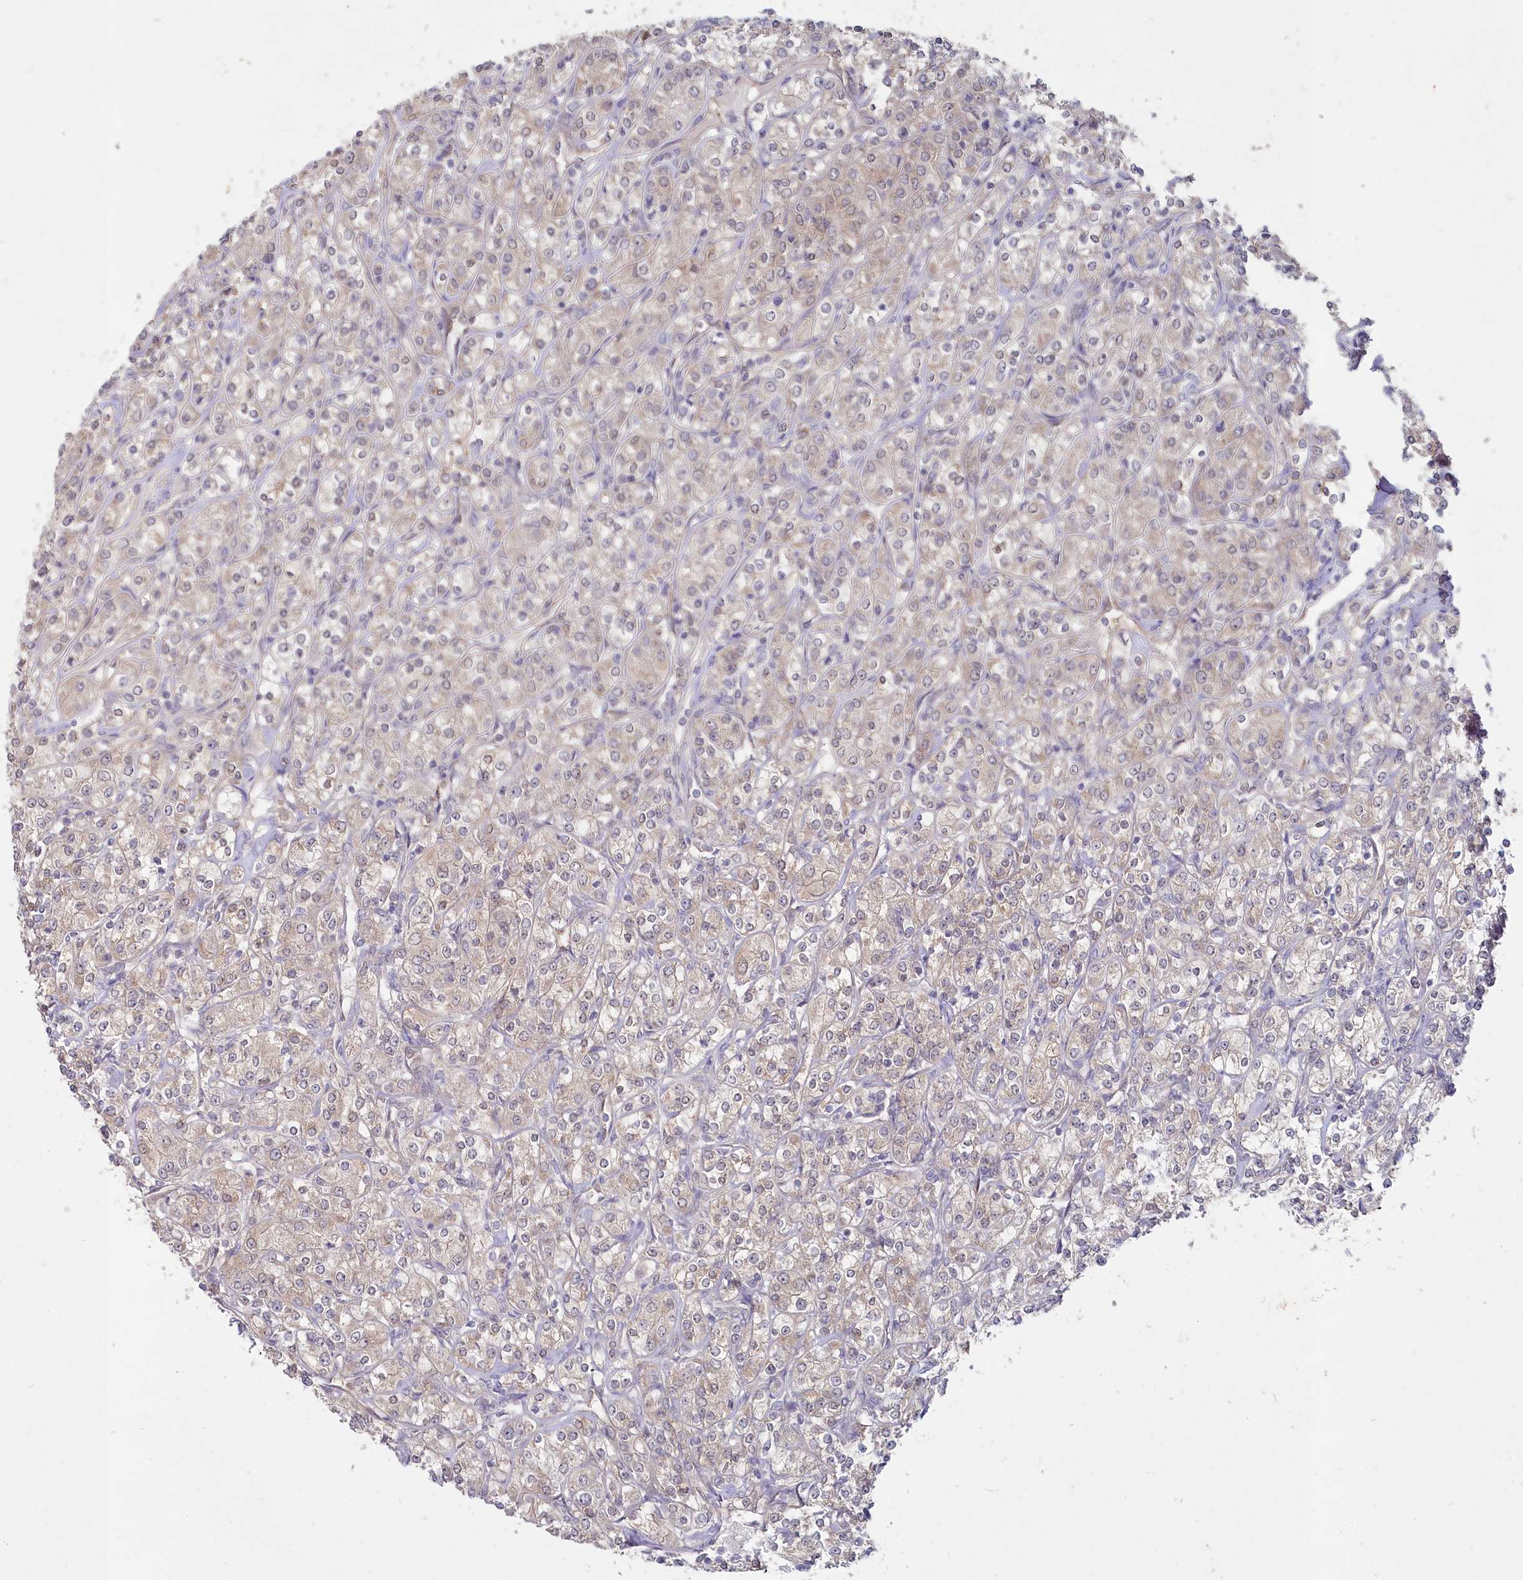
{"staining": {"intensity": "weak", "quantity": "25%-75%", "location": "cytoplasmic/membranous"}, "tissue": "renal cancer", "cell_type": "Tumor cells", "image_type": "cancer", "snomed": [{"axis": "morphology", "description": "Adenocarcinoma, NOS"}, {"axis": "topography", "description": "Kidney"}], "caption": "Renal cancer tissue reveals weak cytoplasmic/membranous expression in about 25%-75% of tumor cells The staining is performed using DAB (3,3'-diaminobenzidine) brown chromogen to label protein expression. The nuclei are counter-stained blue using hematoxylin.", "gene": "AAMDC", "patient": {"sex": "male", "age": 77}}